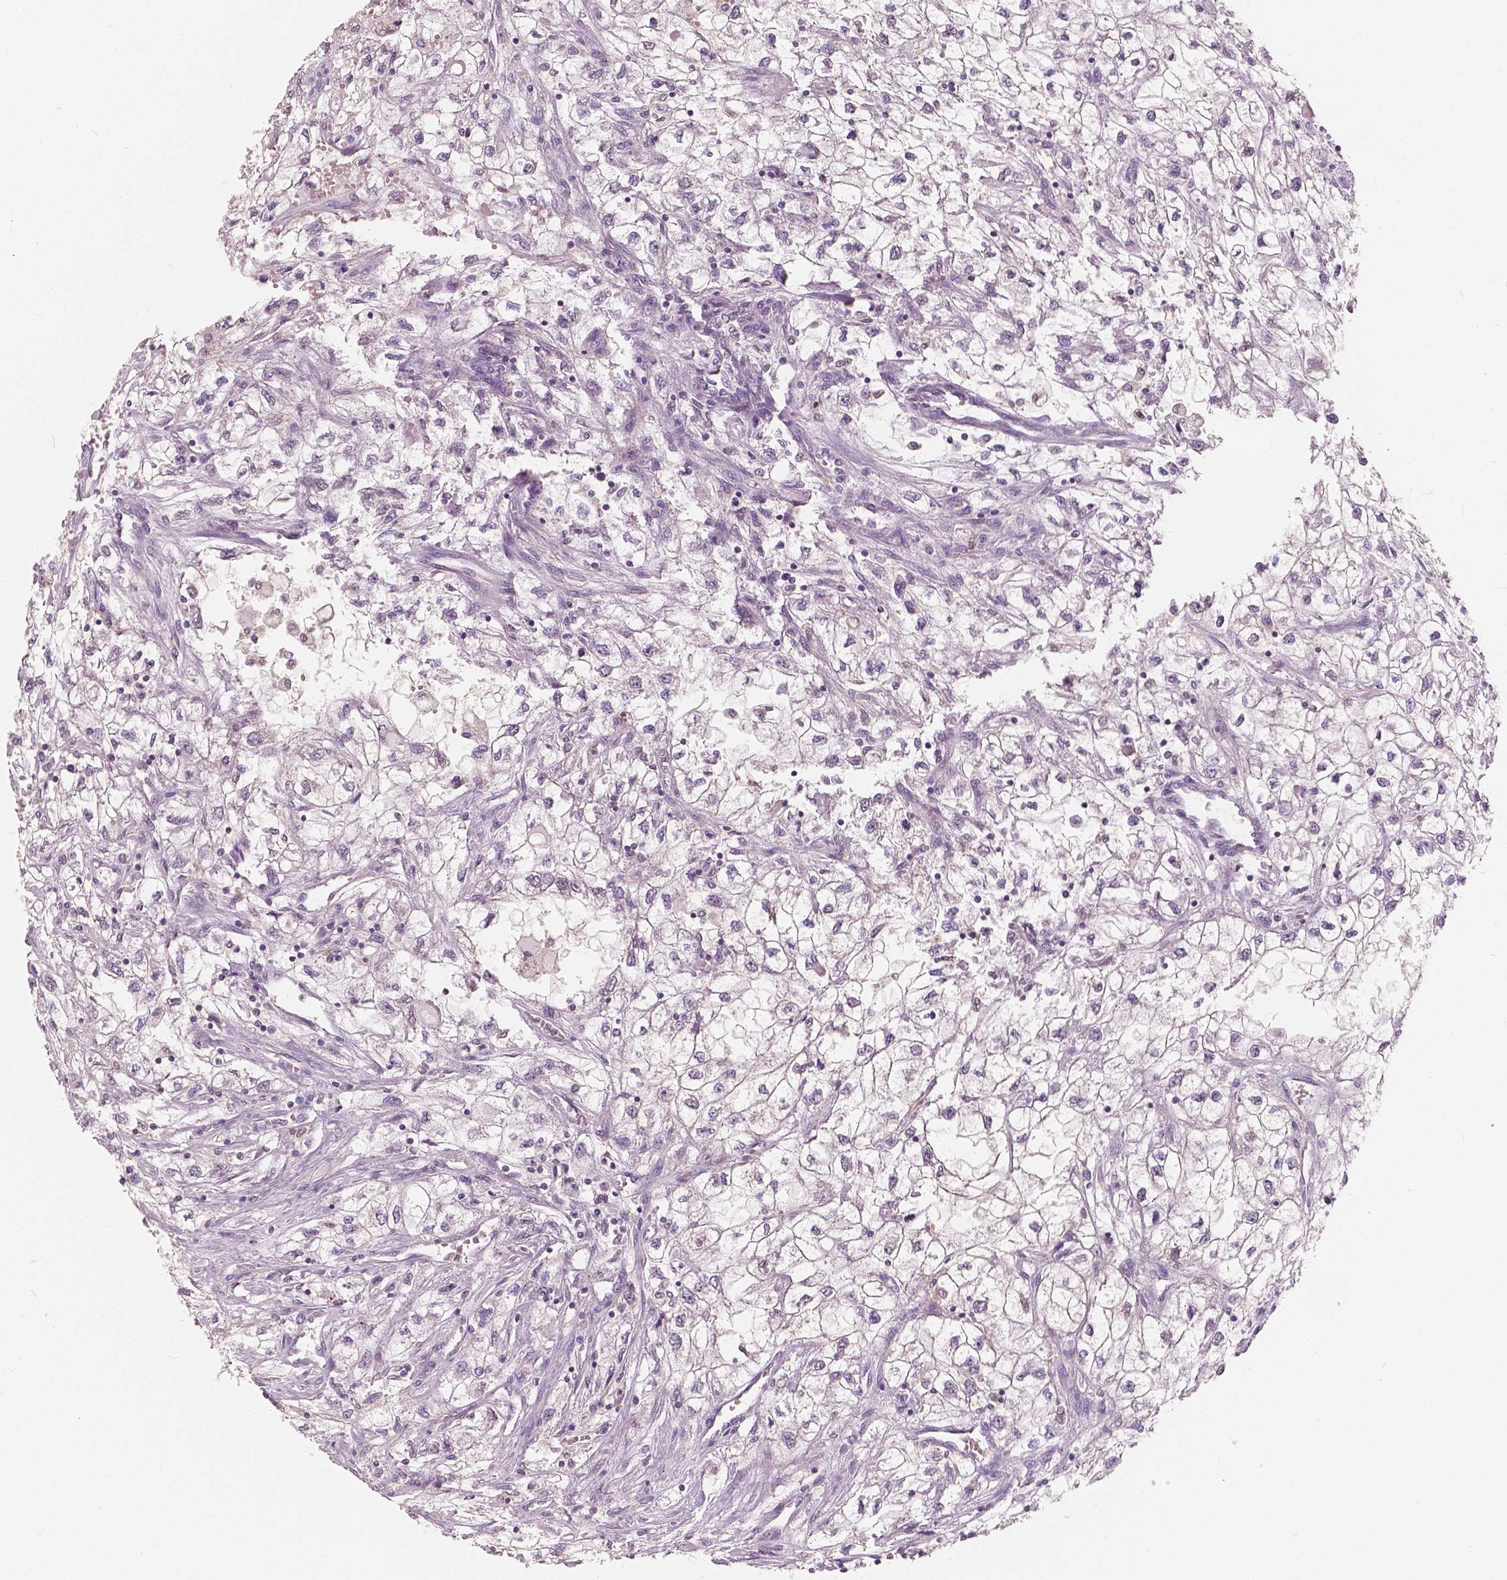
{"staining": {"intensity": "negative", "quantity": "none", "location": "none"}, "tissue": "renal cancer", "cell_type": "Tumor cells", "image_type": "cancer", "snomed": [{"axis": "morphology", "description": "Adenocarcinoma, NOS"}, {"axis": "topography", "description": "Kidney"}], "caption": "IHC of renal adenocarcinoma displays no expression in tumor cells.", "gene": "SAT2", "patient": {"sex": "male", "age": 59}}